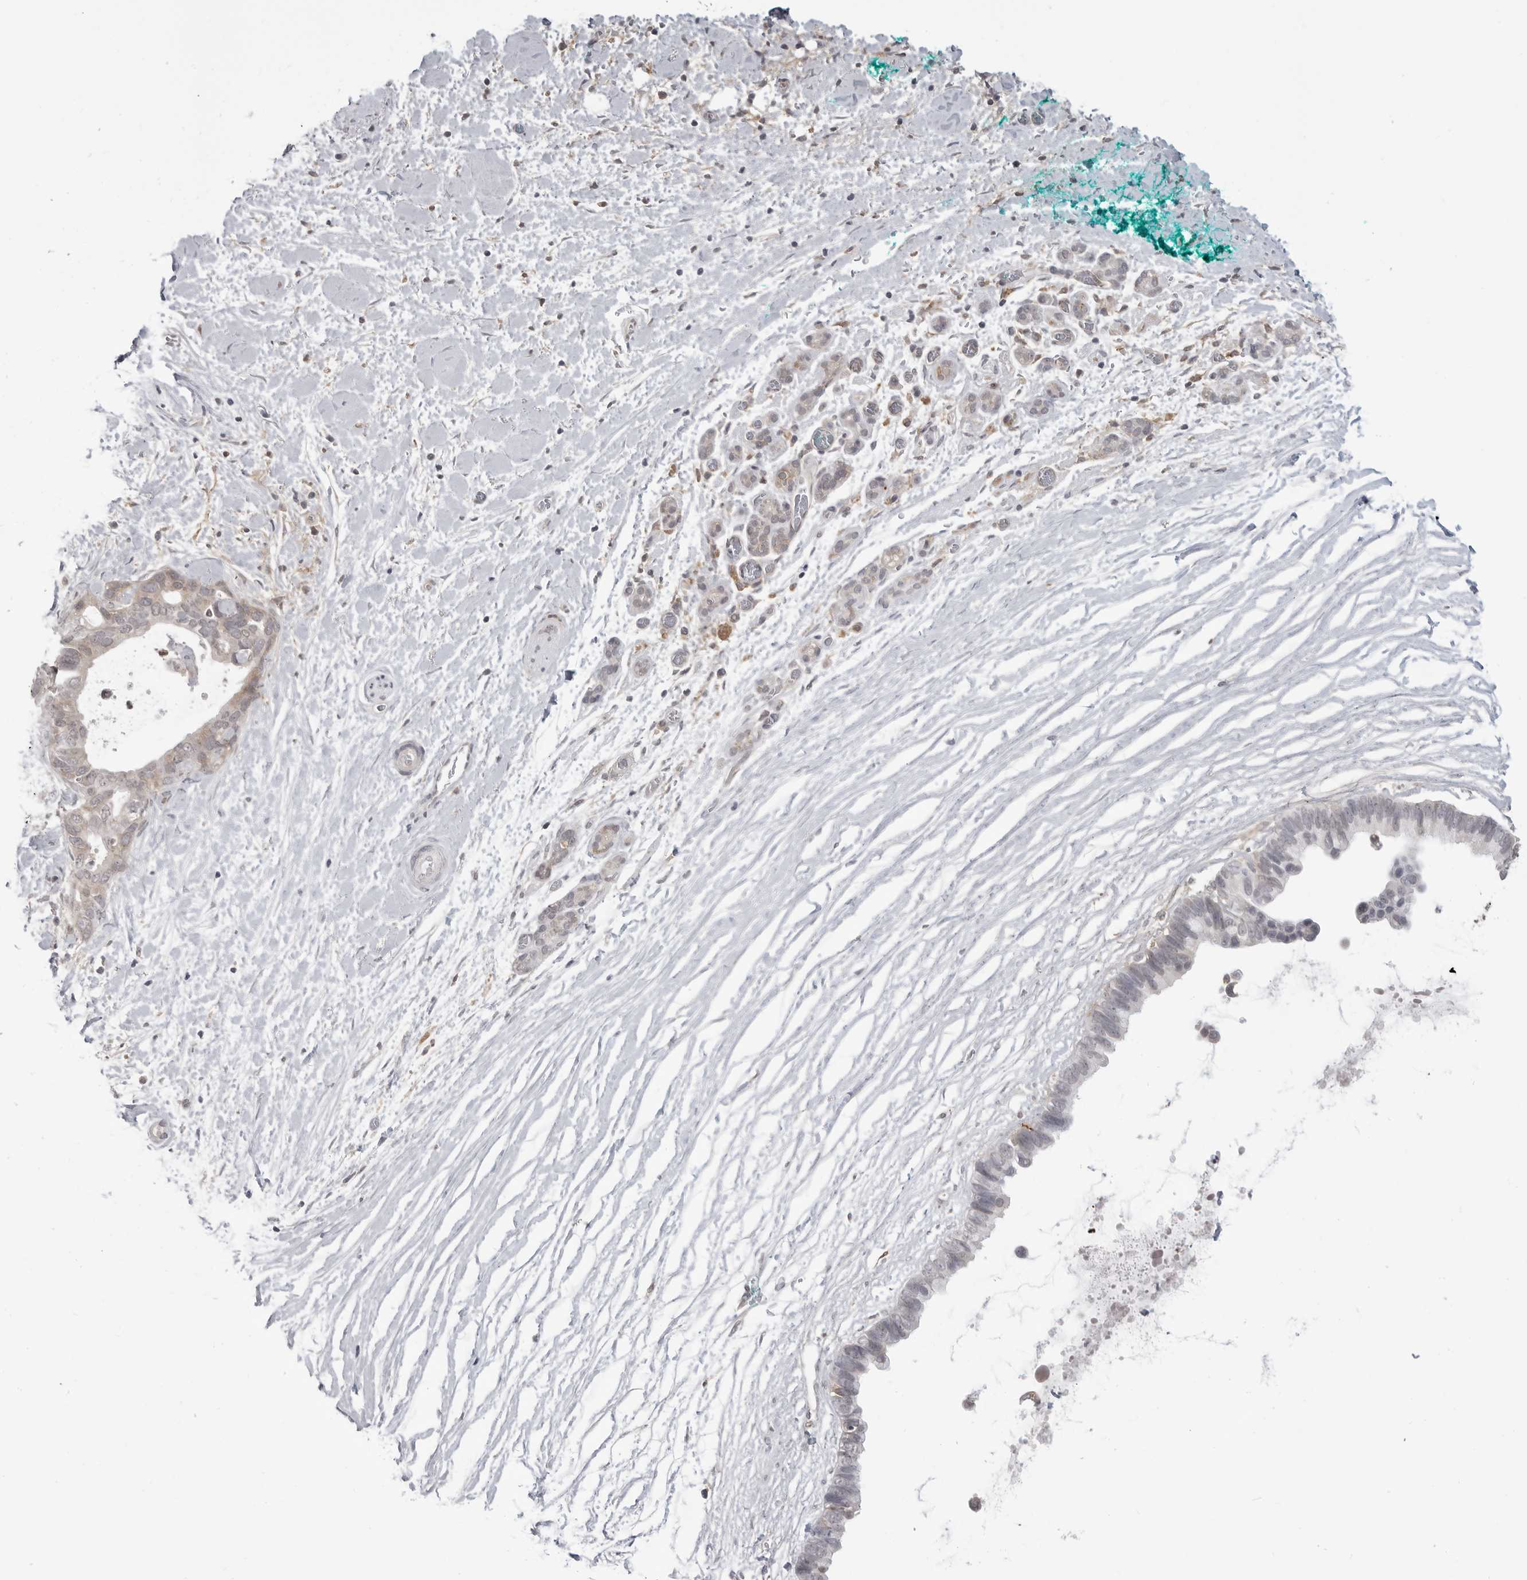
{"staining": {"intensity": "weak", "quantity": "25%-75%", "location": "cytoplasmic/membranous"}, "tissue": "pancreatic cancer", "cell_type": "Tumor cells", "image_type": "cancer", "snomed": [{"axis": "morphology", "description": "Adenocarcinoma, NOS"}, {"axis": "topography", "description": "Pancreas"}], "caption": "Immunohistochemistry staining of pancreatic cancer, which reveals low levels of weak cytoplasmic/membranous positivity in approximately 25%-75% of tumor cells indicating weak cytoplasmic/membranous protein positivity. The staining was performed using DAB (3,3'-diaminobenzidine) (brown) for protein detection and nuclei were counterstained in hematoxylin (blue).", "gene": "IFNGR1", "patient": {"sex": "female", "age": 72}}